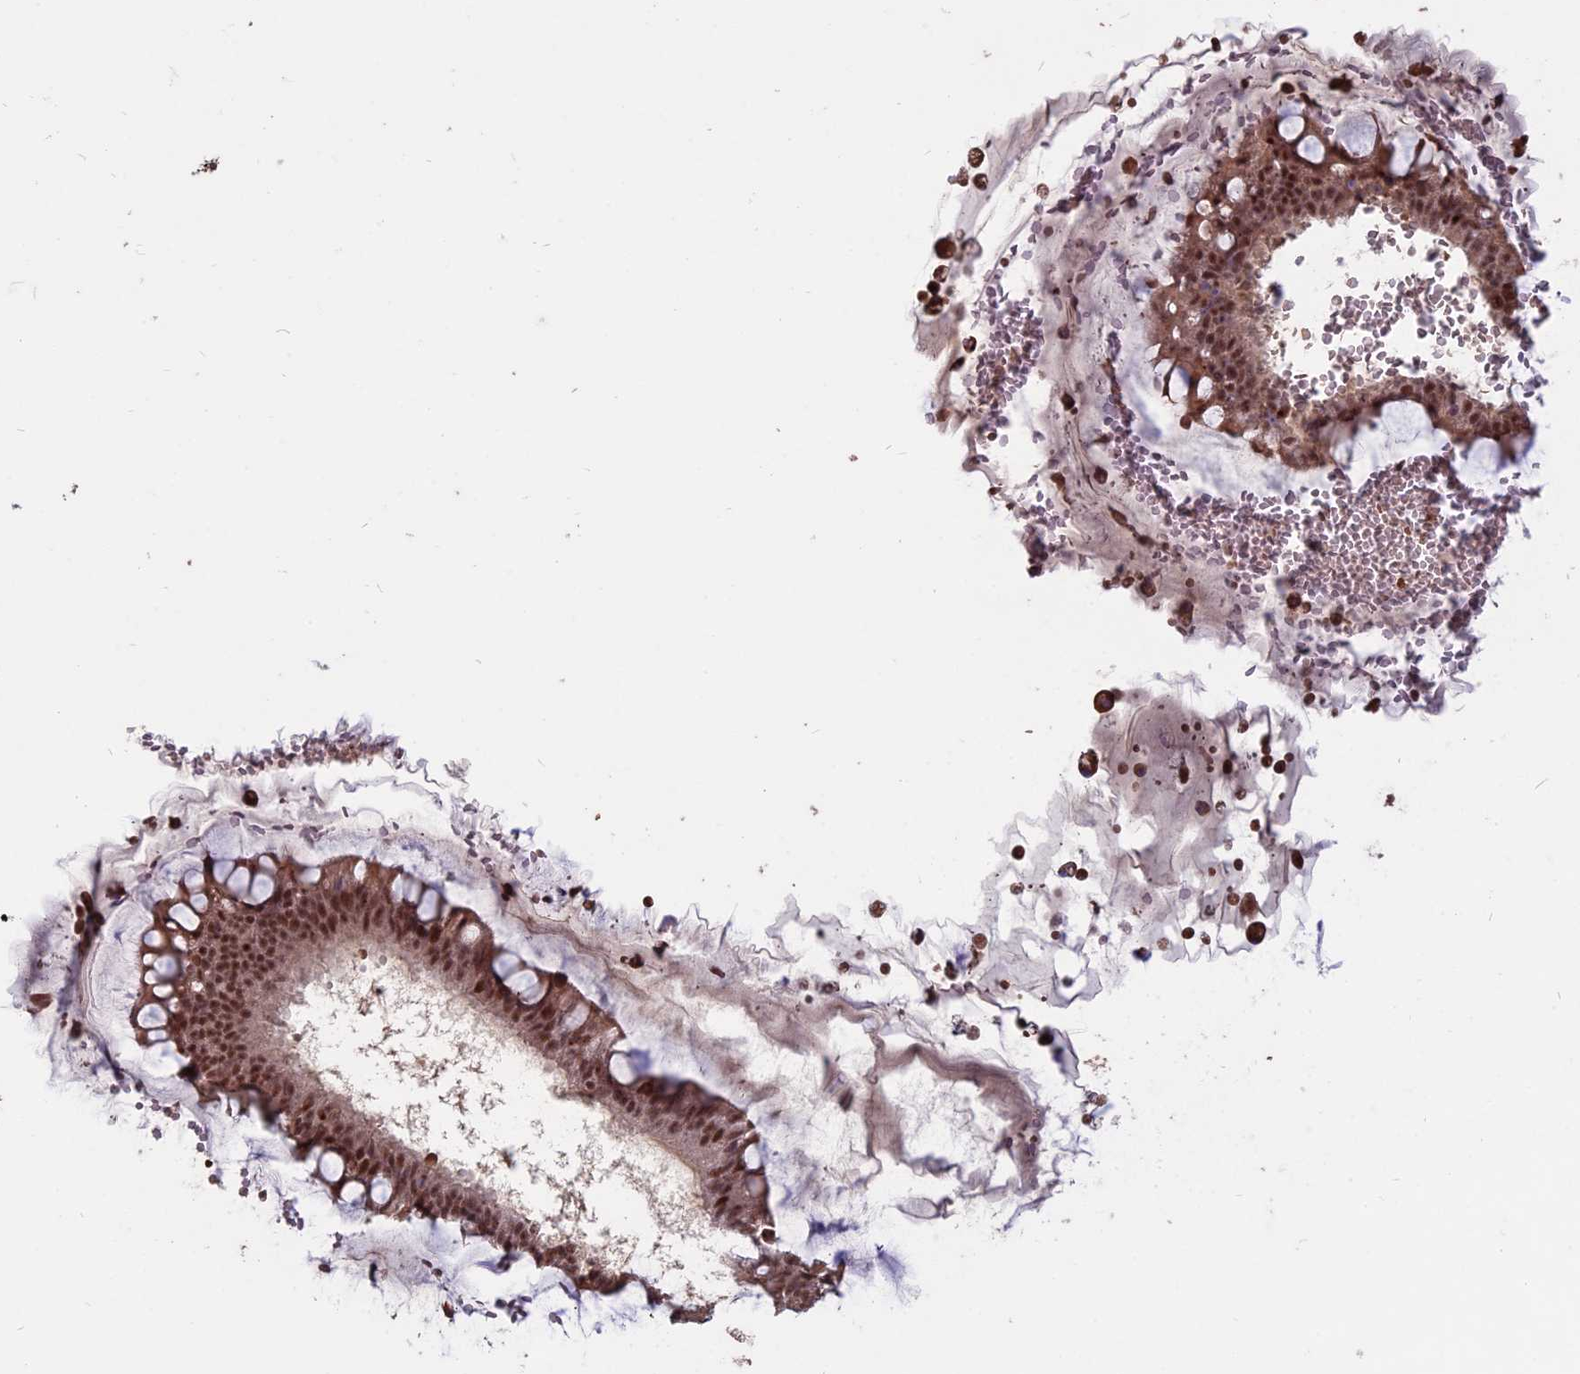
{"staining": {"intensity": "moderate", "quantity": ">75%", "location": "nuclear"}, "tissue": "ovarian cancer", "cell_type": "Tumor cells", "image_type": "cancer", "snomed": [{"axis": "morphology", "description": "Cystadenocarcinoma, mucinous, NOS"}, {"axis": "topography", "description": "Ovary"}], "caption": "The photomicrograph exhibits a brown stain indicating the presence of a protein in the nuclear of tumor cells in mucinous cystadenocarcinoma (ovarian). (Brightfield microscopy of DAB IHC at high magnification).", "gene": "MFAP1", "patient": {"sex": "female", "age": 73}}